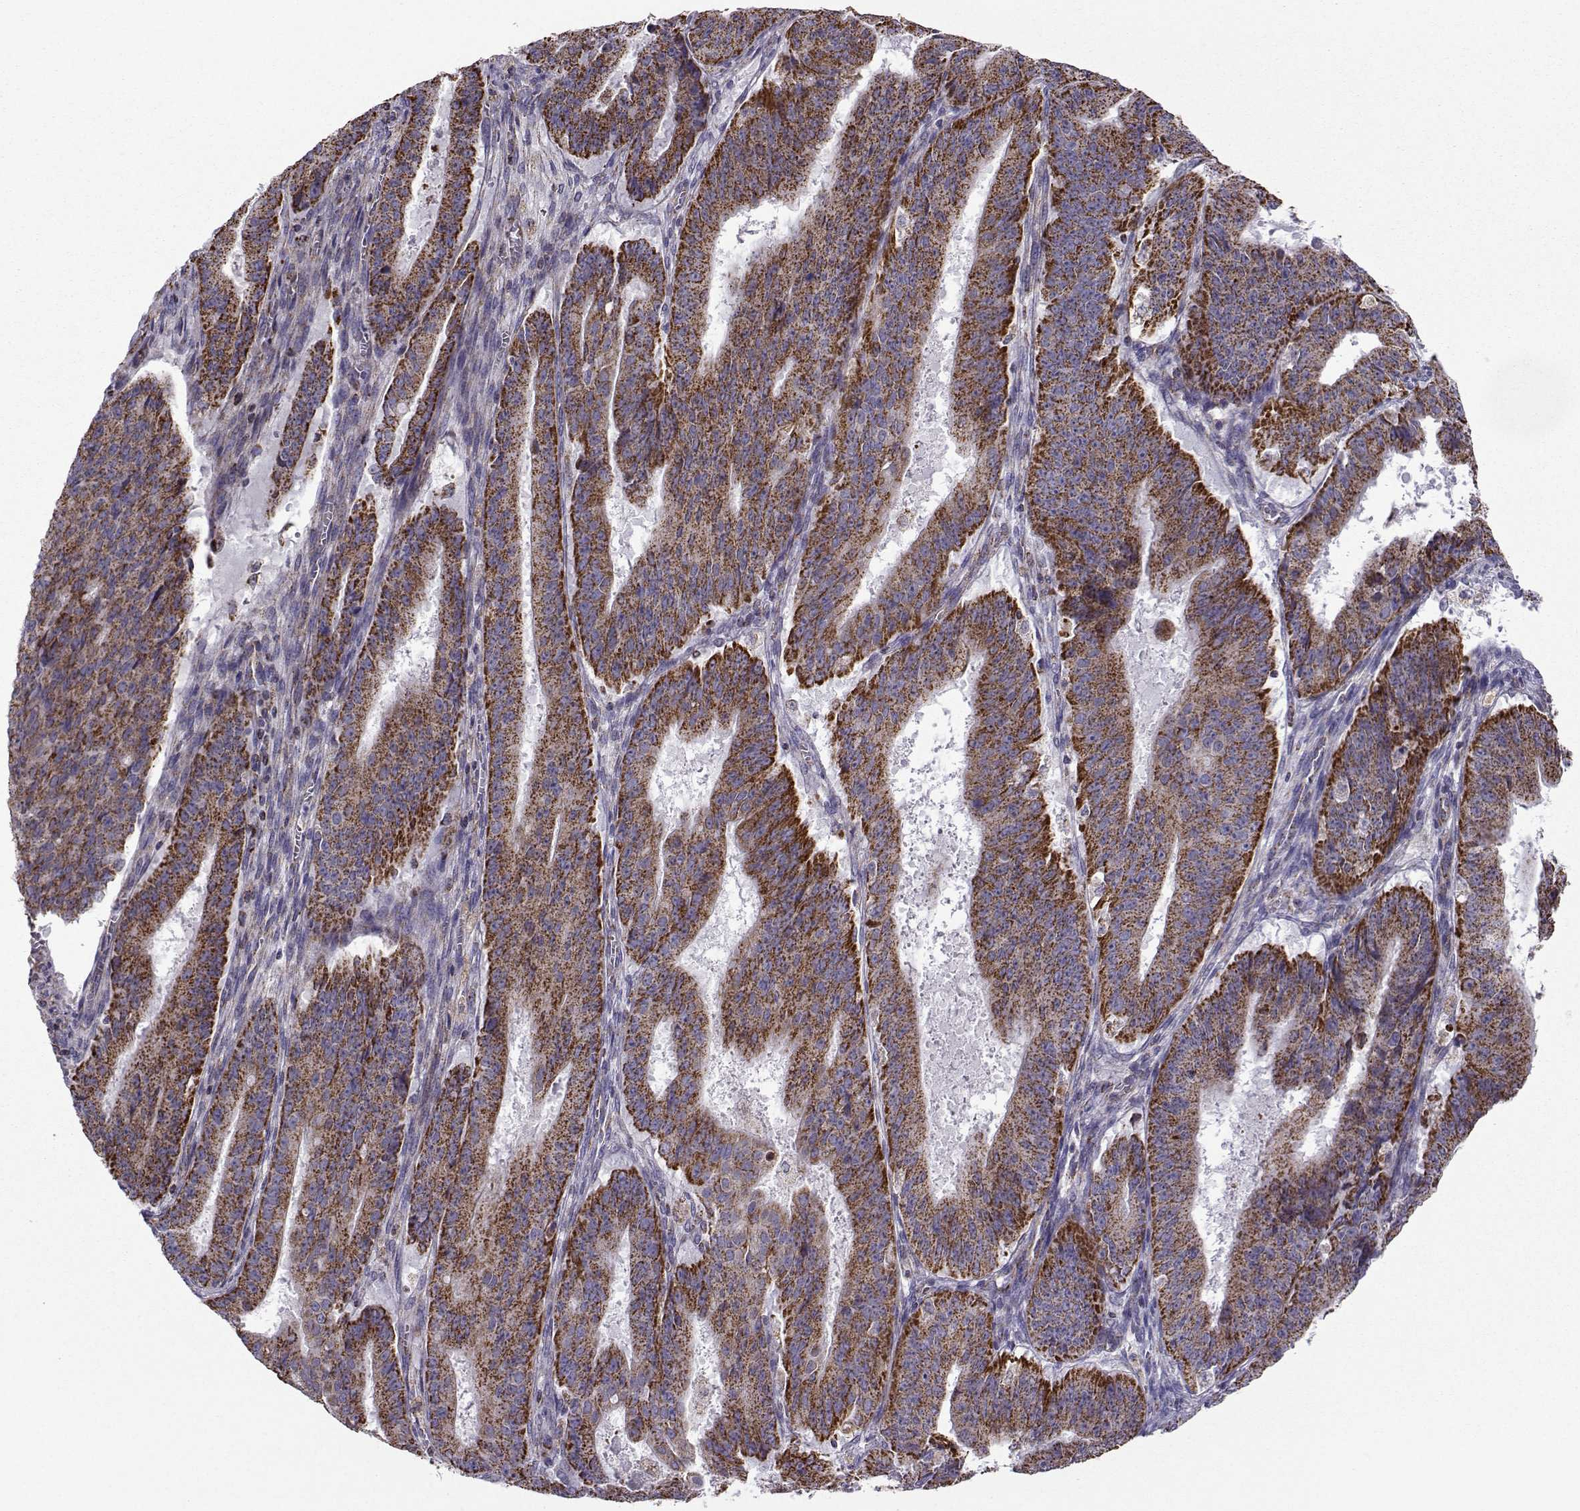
{"staining": {"intensity": "strong", "quantity": ">75%", "location": "cytoplasmic/membranous"}, "tissue": "ovarian cancer", "cell_type": "Tumor cells", "image_type": "cancer", "snomed": [{"axis": "morphology", "description": "Carcinoma, endometroid"}, {"axis": "topography", "description": "Ovary"}], "caption": "High-power microscopy captured an immunohistochemistry micrograph of ovarian endometroid carcinoma, revealing strong cytoplasmic/membranous positivity in about >75% of tumor cells. Using DAB (3,3'-diaminobenzidine) (brown) and hematoxylin (blue) stains, captured at high magnification using brightfield microscopy.", "gene": "NECAB3", "patient": {"sex": "female", "age": 42}}